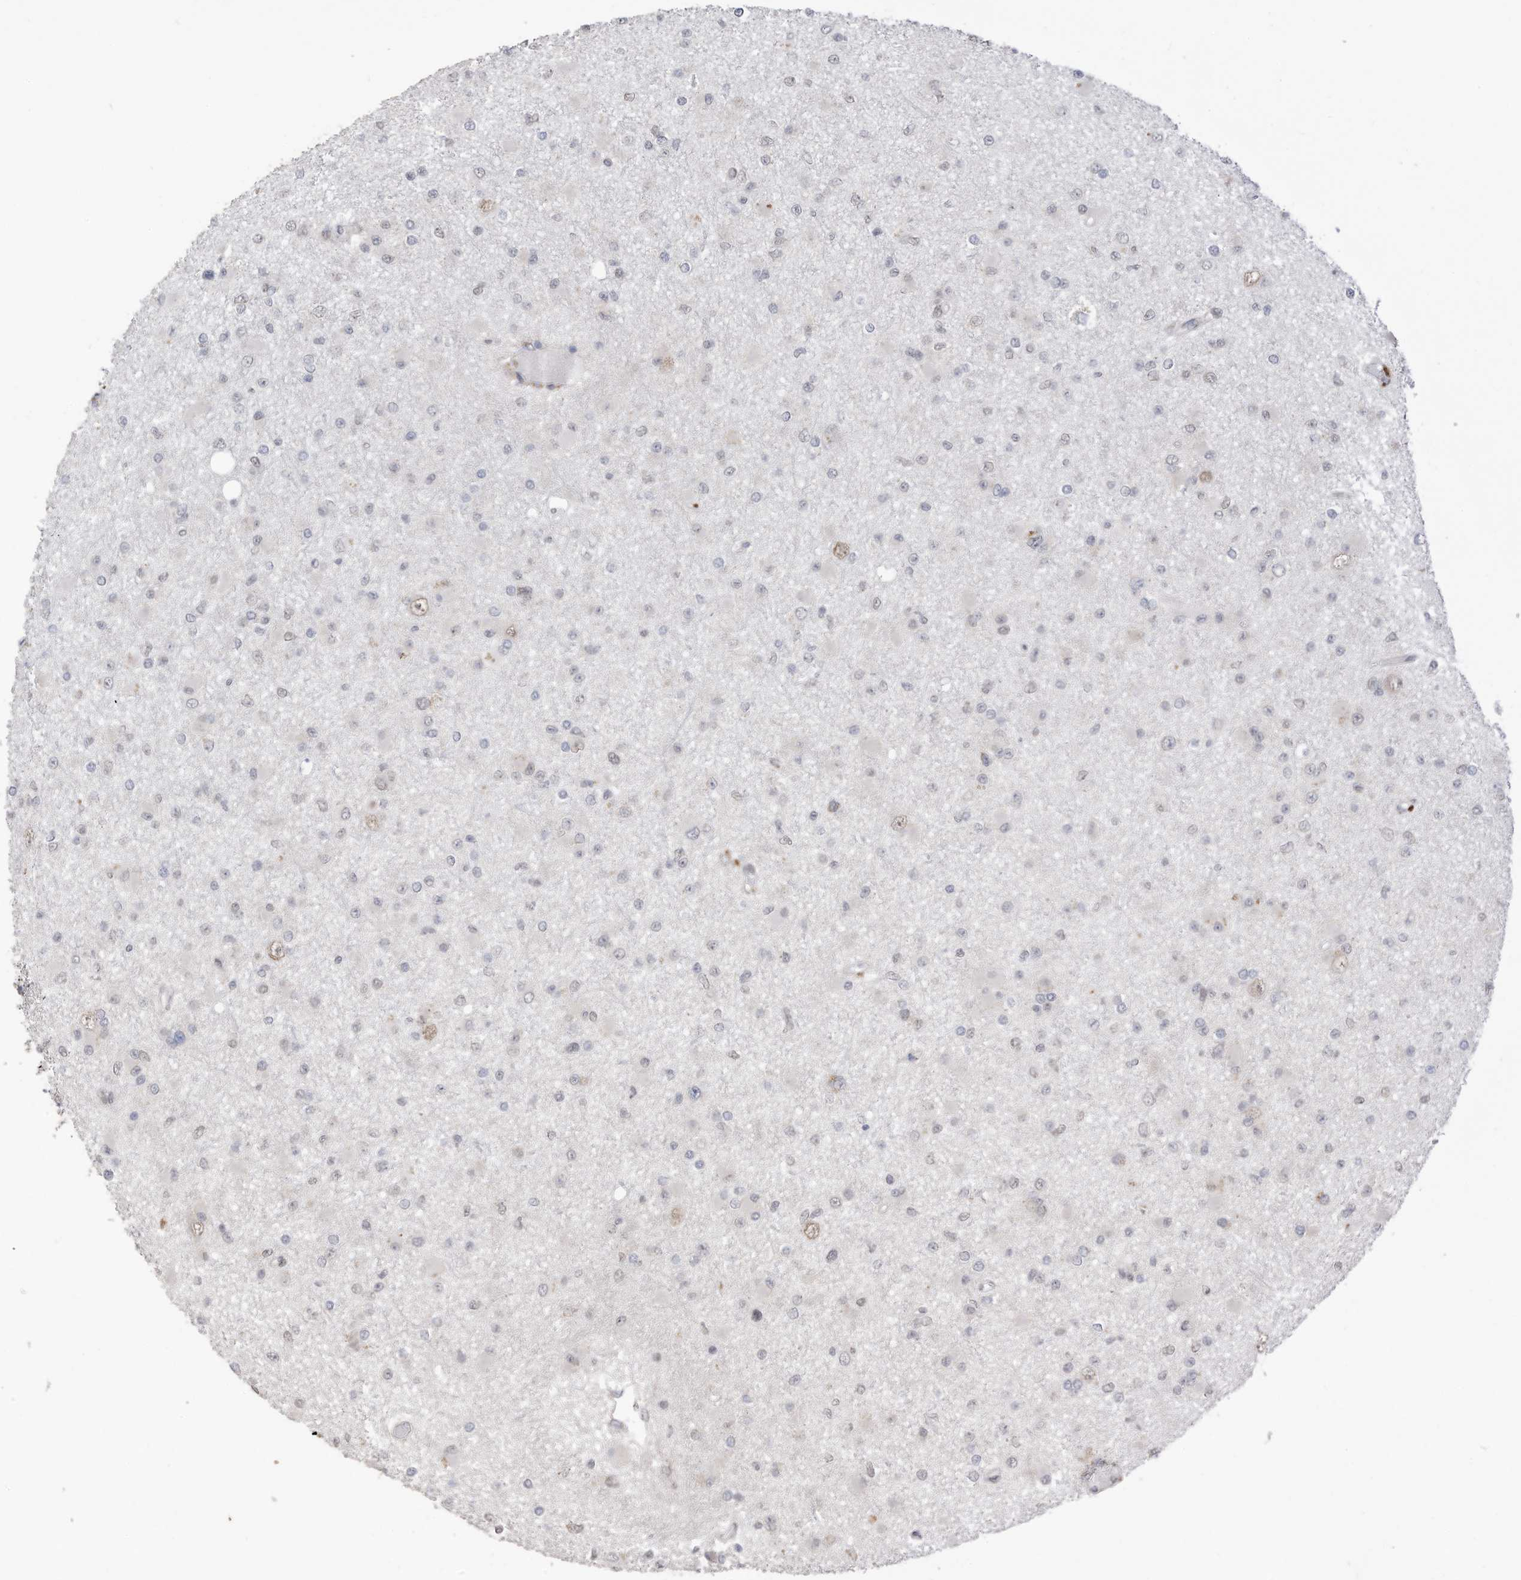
{"staining": {"intensity": "negative", "quantity": "none", "location": "none"}, "tissue": "glioma", "cell_type": "Tumor cells", "image_type": "cancer", "snomed": [{"axis": "morphology", "description": "Glioma, malignant, Low grade"}, {"axis": "topography", "description": "Brain"}], "caption": "Immunohistochemistry of human malignant glioma (low-grade) exhibits no staining in tumor cells.", "gene": "RABL3", "patient": {"sex": "female", "age": 22}}